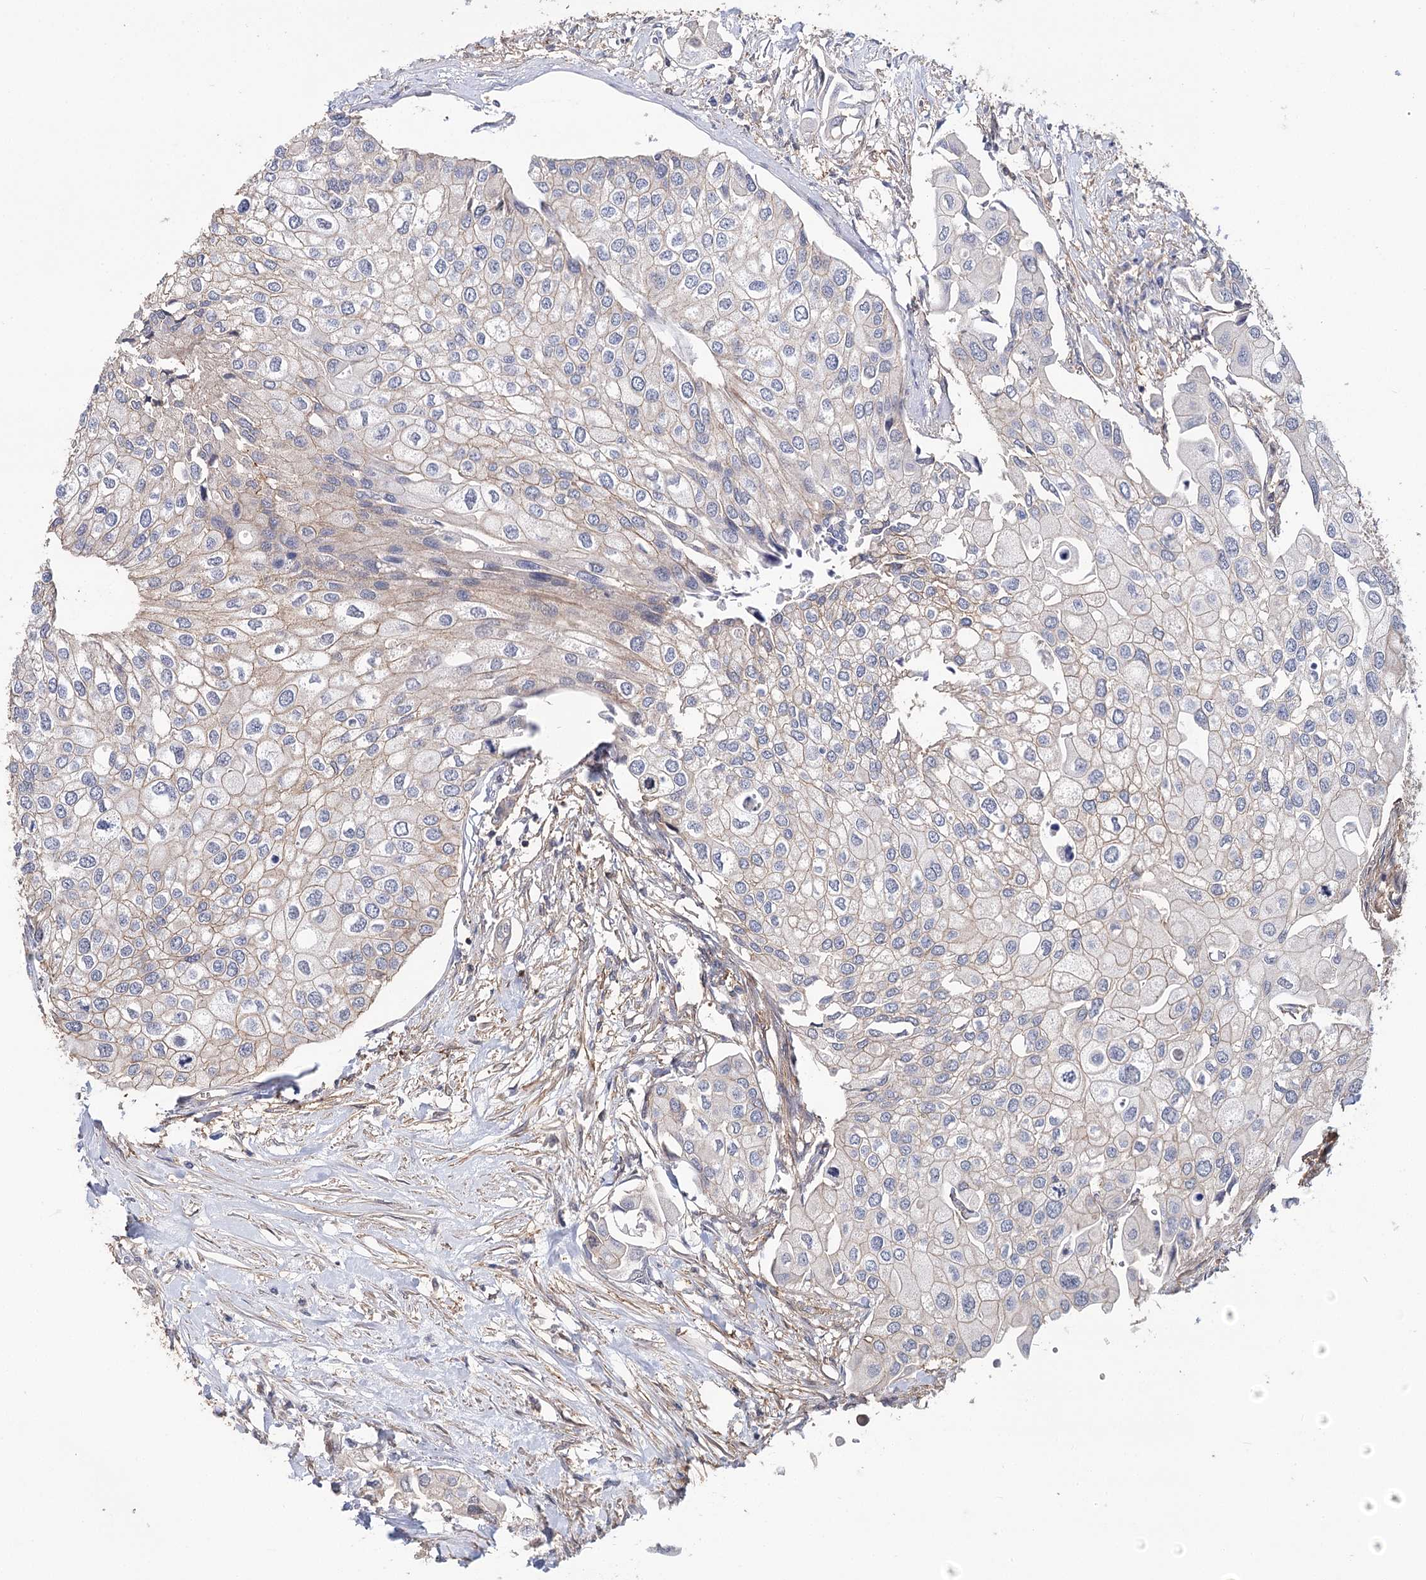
{"staining": {"intensity": "weak", "quantity": "<25%", "location": "cytoplasmic/membranous"}, "tissue": "urothelial cancer", "cell_type": "Tumor cells", "image_type": "cancer", "snomed": [{"axis": "morphology", "description": "Urothelial carcinoma, High grade"}, {"axis": "topography", "description": "Urinary bladder"}], "caption": "The photomicrograph demonstrates no significant expression in tumor cells of urothelial cancer.", "gene": "TMEM218", "patient": {"sex": "male", "age": 64}}